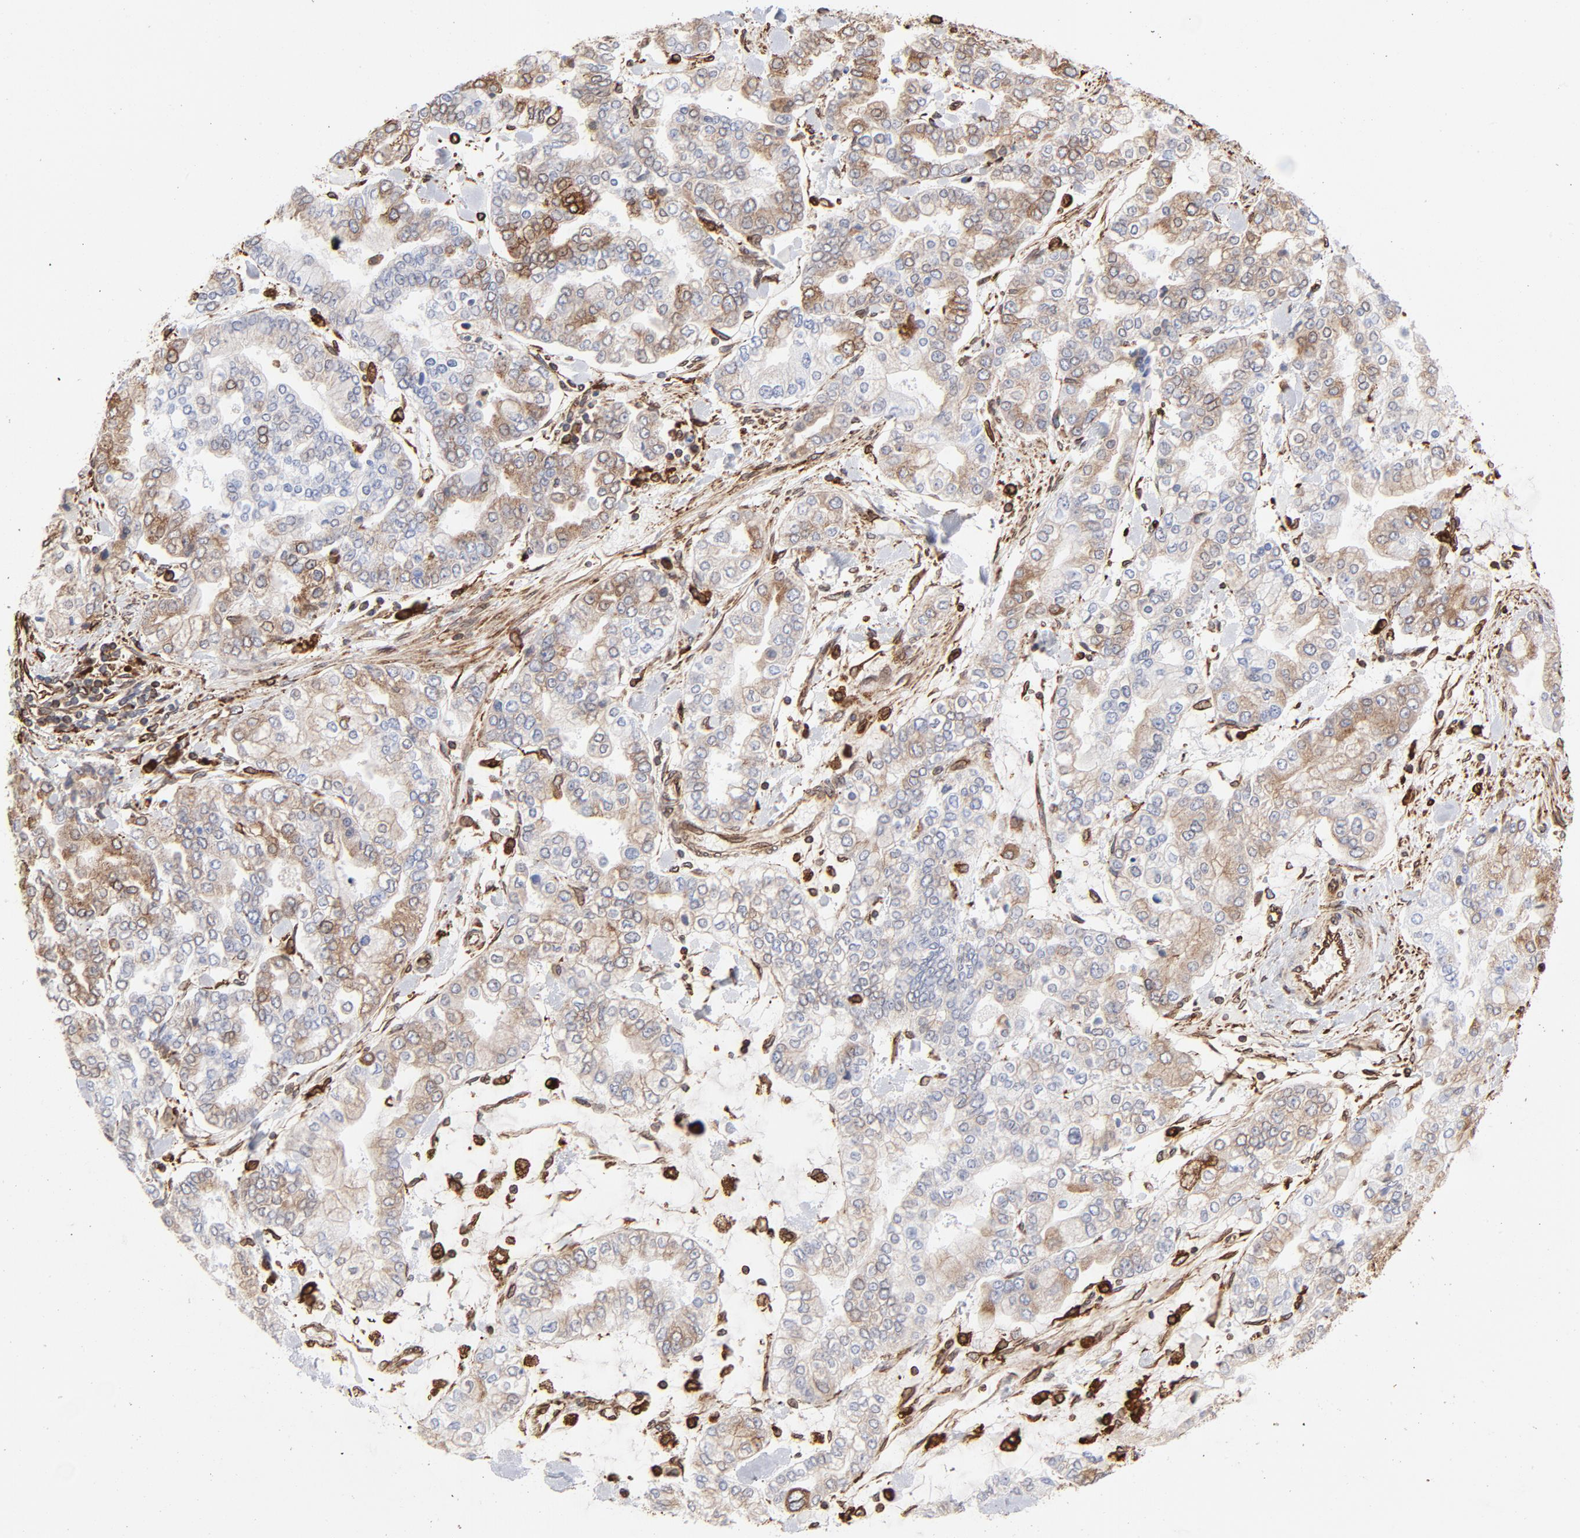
{"staining": {"intensity": "moderate", "quantity": "25%-75%", "location": "cytoplasmic/membranous"}, "tissue": "stomach cancer", "cell_type": "Tumor cells", "image_type": "cancer", "snomed": [{"axis": "morphology", "description": "Normal tissue, NOS"}, {"axis": "morphology", "description": "Adenocarcinoma, NOS"}, {"axis": "topography", "description": "Stomach, upper"}, {"axis": "topography", "description": "Stomach"}], "caption": "Moderate cytoplasmic/membranous staining is identified in approximately 25%-75% of tumor cells in stomach cancer (adenocarcinoma).", "gene": "CANX", "patient": {"sex": "male", "age": 76}}